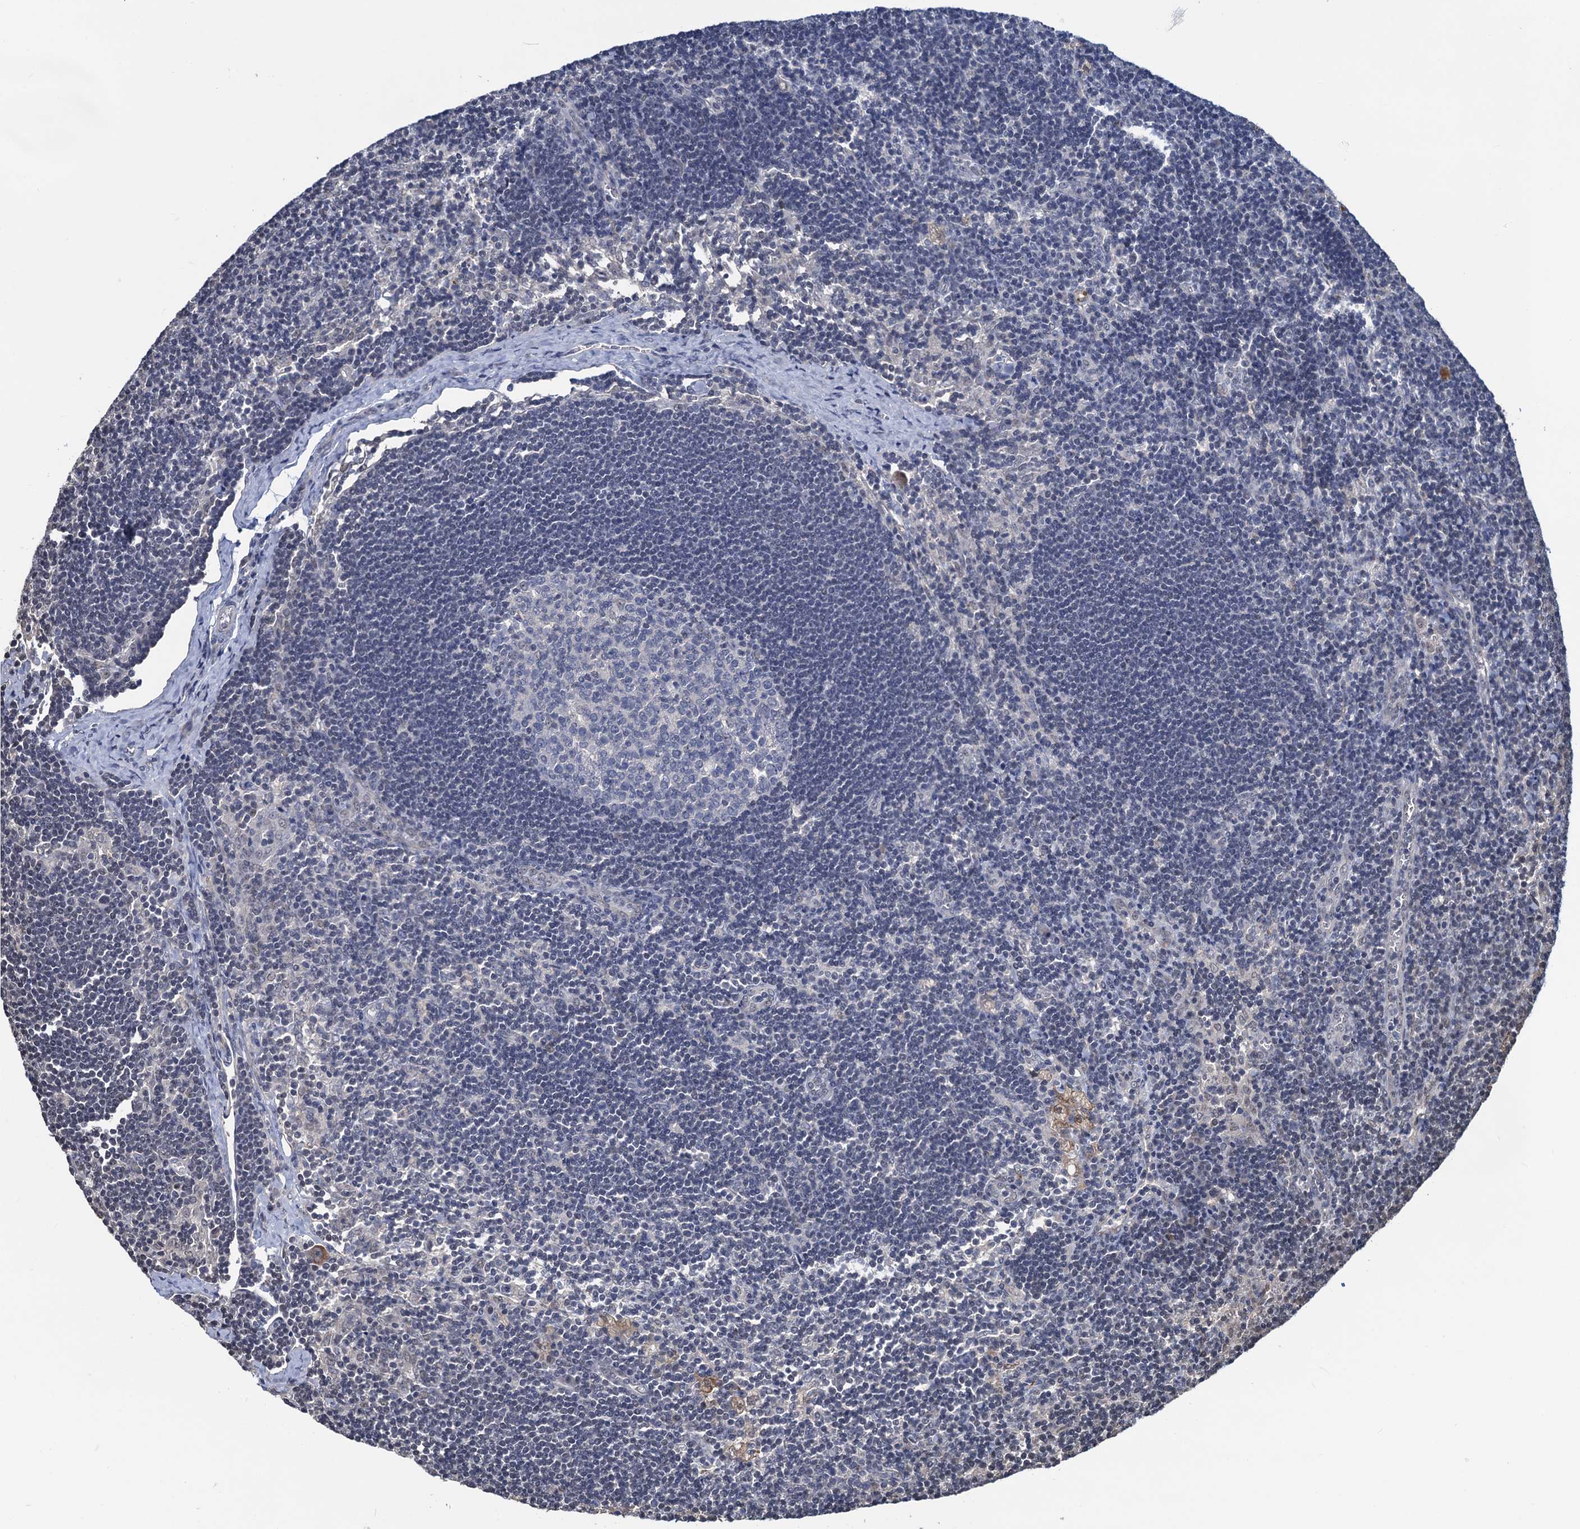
{"staining": {"intensity": "negative", "quantity": "none", "location": "none"}, "tissue": "lymph node", "cell_type": "Germinal center cells", "image_type": "normal", "snomed": [{"axis": "morphology", "description": "Normal tissue, NOS"}, {"axis": "topography", "description": "Lymph node"}], "caption": "The micrograph displays no significant staining in germinal center cells of lymph node.", "gene": "RTKN2", "patient": {"sex": "male", "age": 24}}